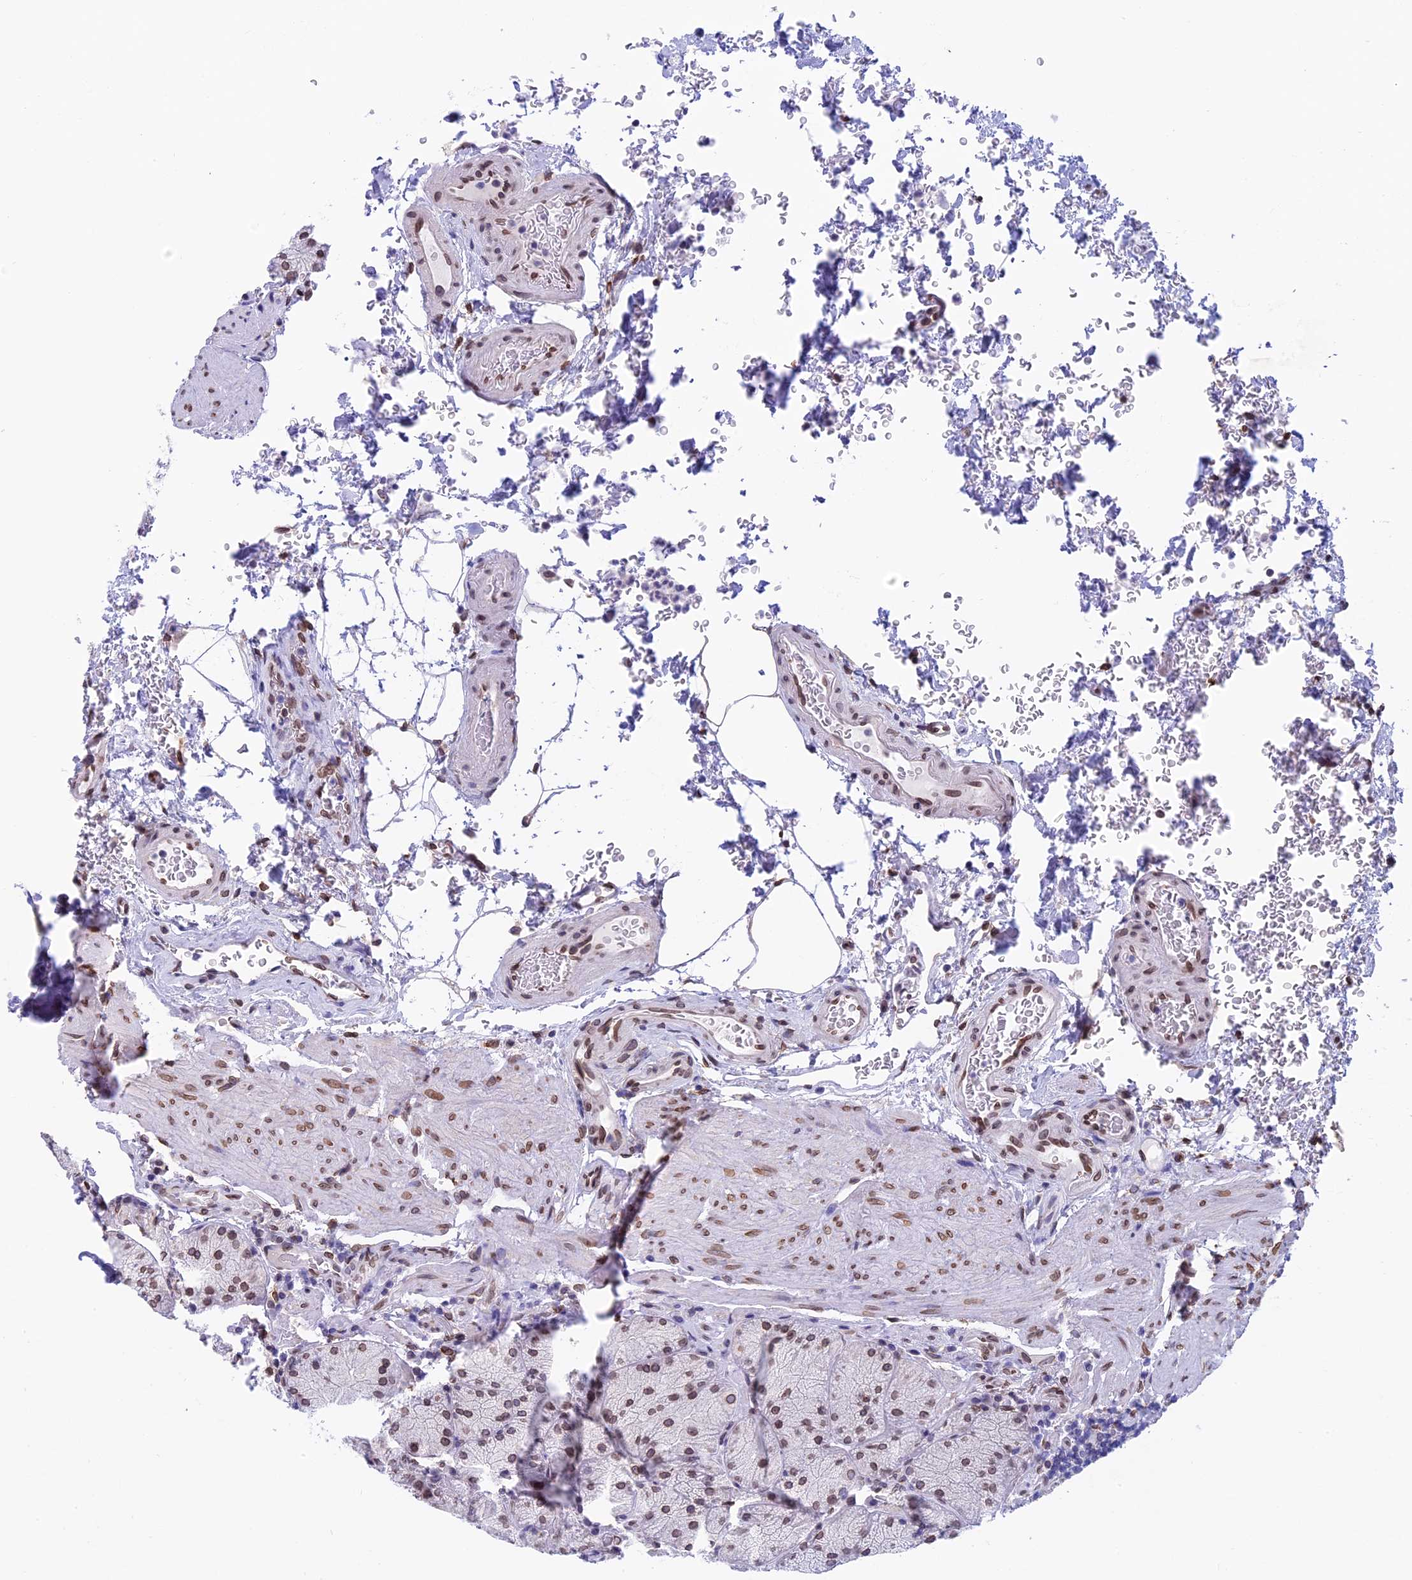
{"staining": {"intensity": "moderate", "quantity": ">75%", "location": "cytoplasmic/membranous,nuclear"}, "tissue": "stomach", "cell_type": "Glandular cells", "image_type": "normal", "snomed": [{"axis": "morphology", "description": "Normal tissue, NOS"}, {"axis": "topography", "description": "Stomach, upper"}, {"axis": "topography", "description": "Stomach, lower"}], "caption": "This histopathology image demonstrates immunohistochemistry staining of normal human stomach, with medium moderate cytoplasmic/membranous,nuclear positivity in about >75% of glandular cells.", "gene": "TMPRSS7", "patient": {"sex": "male", "age": 80}}